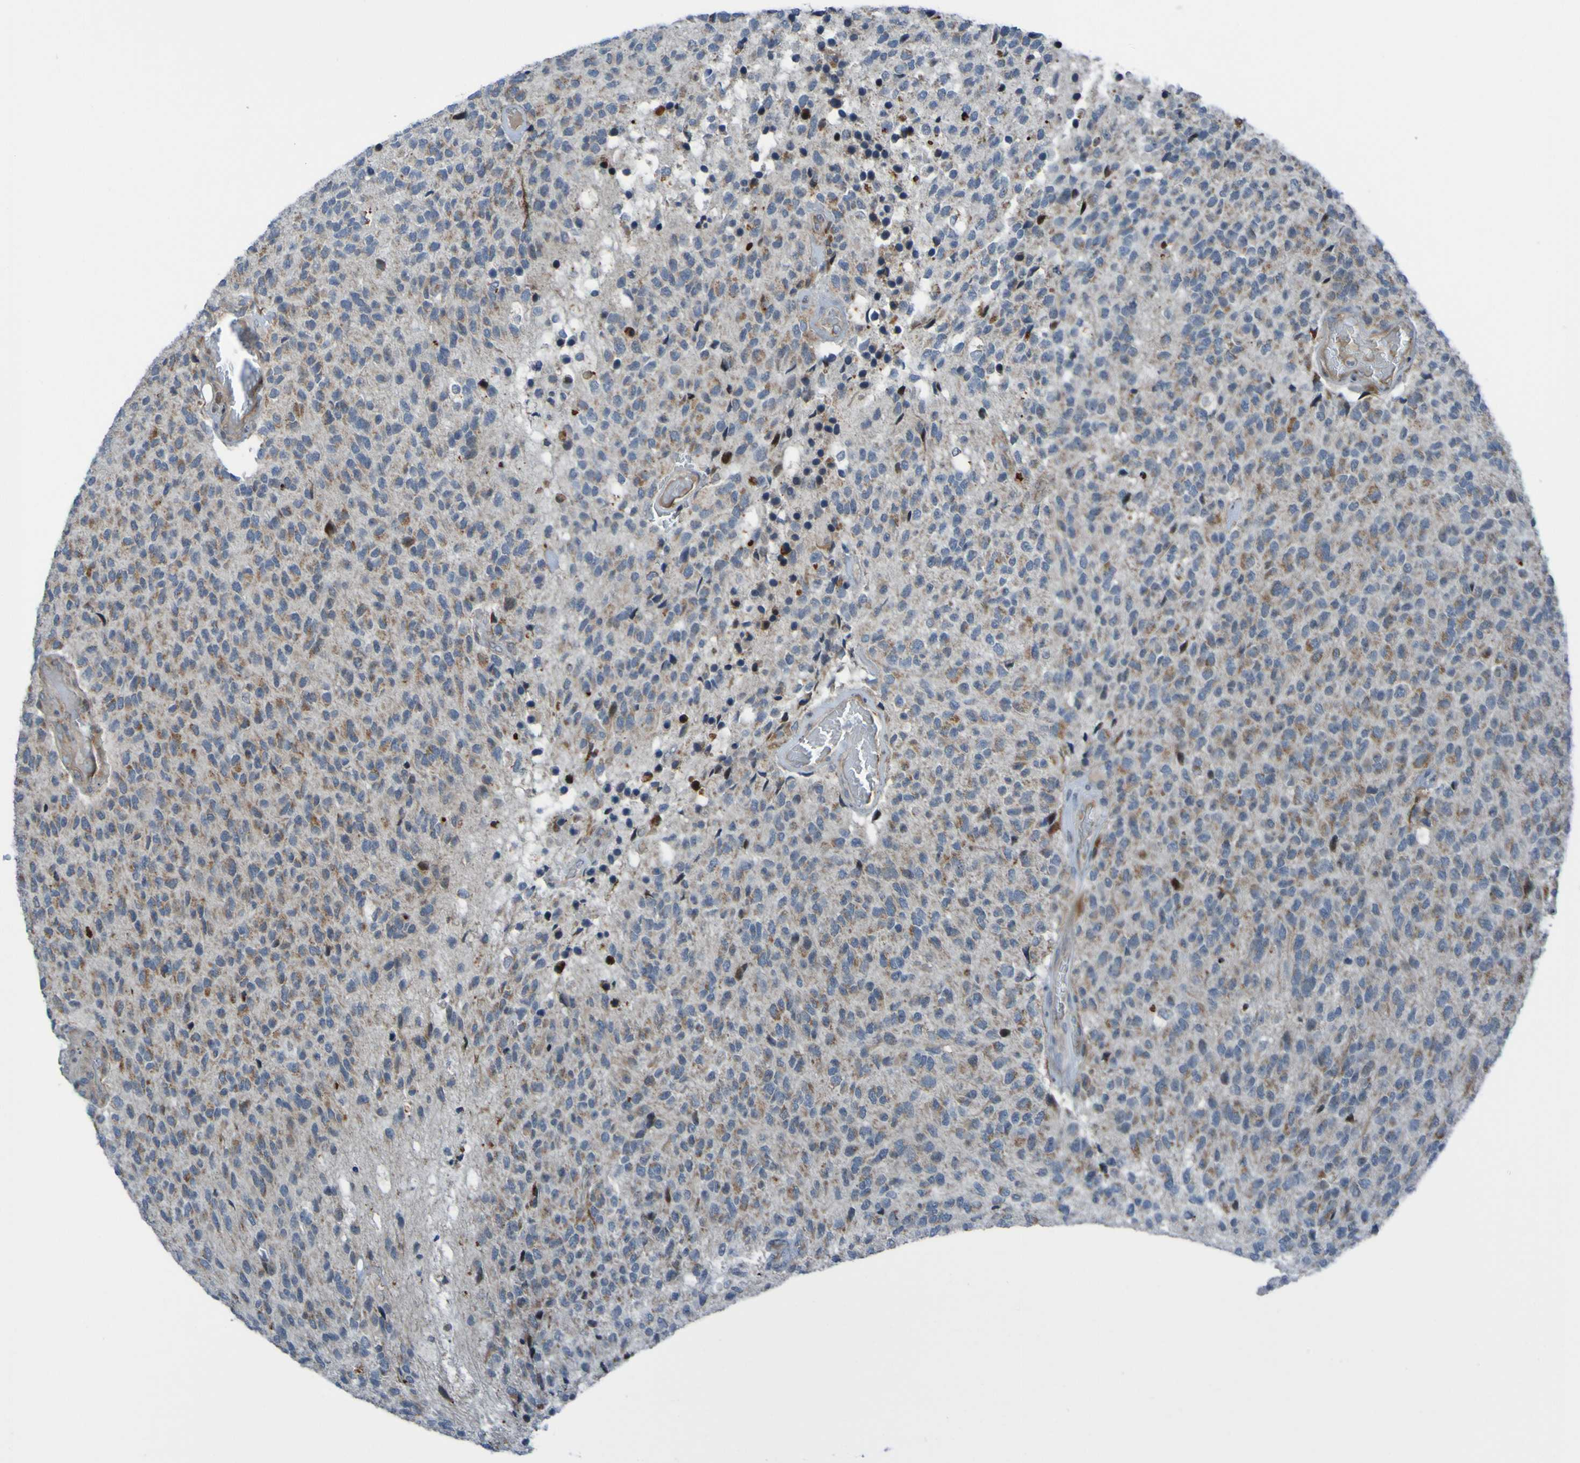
{"staining": {"intensity": "moderate", "quantity": "25%-75%", "location": "cytoplasmic/membranous"}, "tissue": "glioma", "cell_type": "Tumor cells", "image_type": "cancer", "snomed": [{"axis": "morphology", "description": "Glioma, malignant, High grade"}, {"axis": "topography", "description": "pancreas cauda"}], "caption": "Immunohistochemical staining of human high-grade glioma (malignant) reveals moderate cytoplasmic/membranous protein expression in about 25%-75% of tumor cells.", "gene": "UNG", "patient": {"sex": "male", "age": 60}}